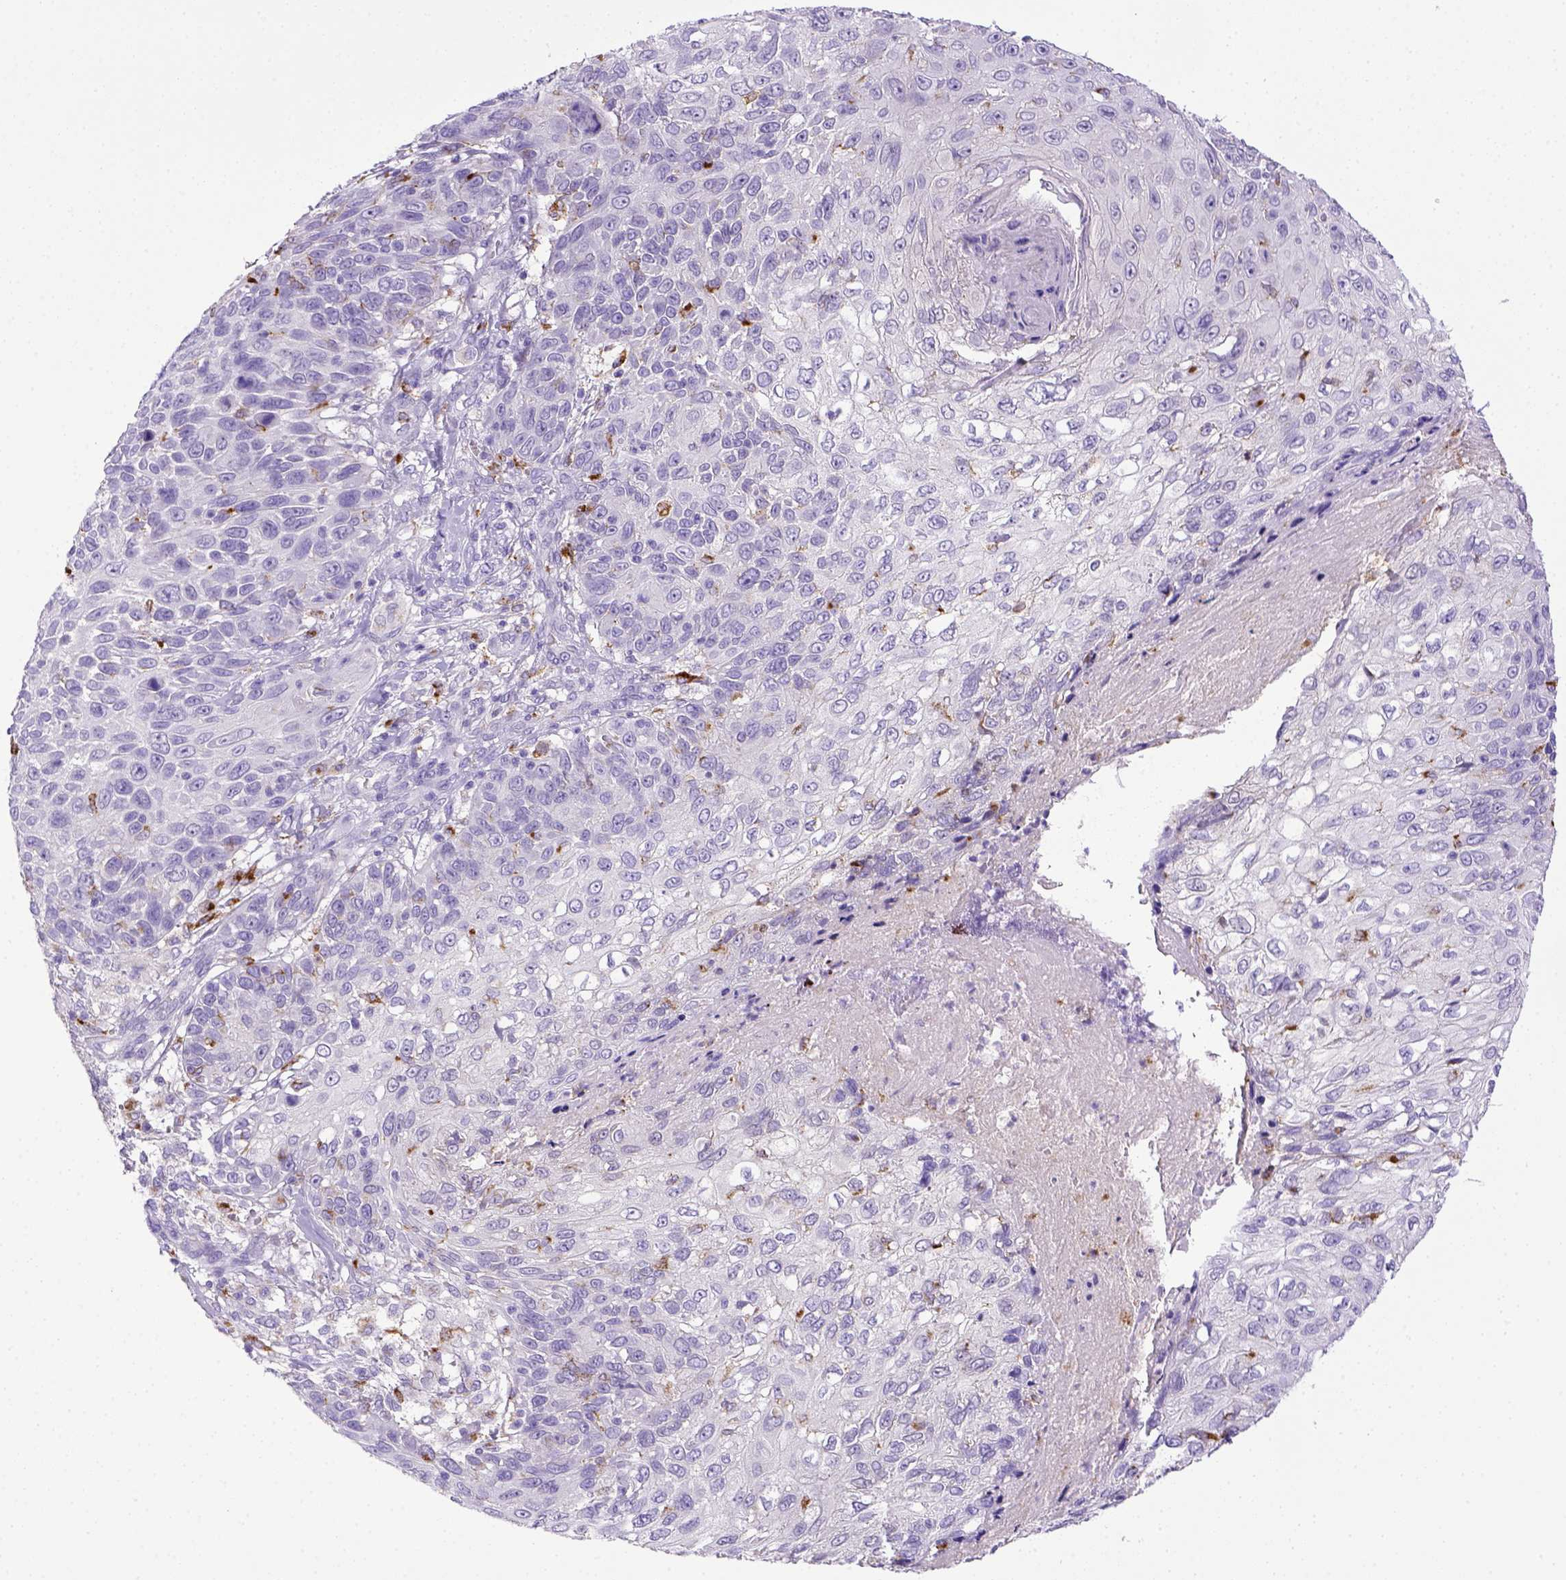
{"staining": {"intensity": "negative", "quantity": "none", "location": "none"}, "tissue": "skin cancer", "cell_type": "Tumor cells", "image_type": "cancer", "snomed": [{"axis": "morphology", "description": "Squamous cell carcinoma, NOS"}, {"axis": "topography", "description": "Skin"}], "caption": "This is a histopathology image of immunohistochemistry (IHC) staining of skin cancer, which shows no staining in tumor cells.", "gene": "CD68", "patient": {"sex": "male", "age": 92}}